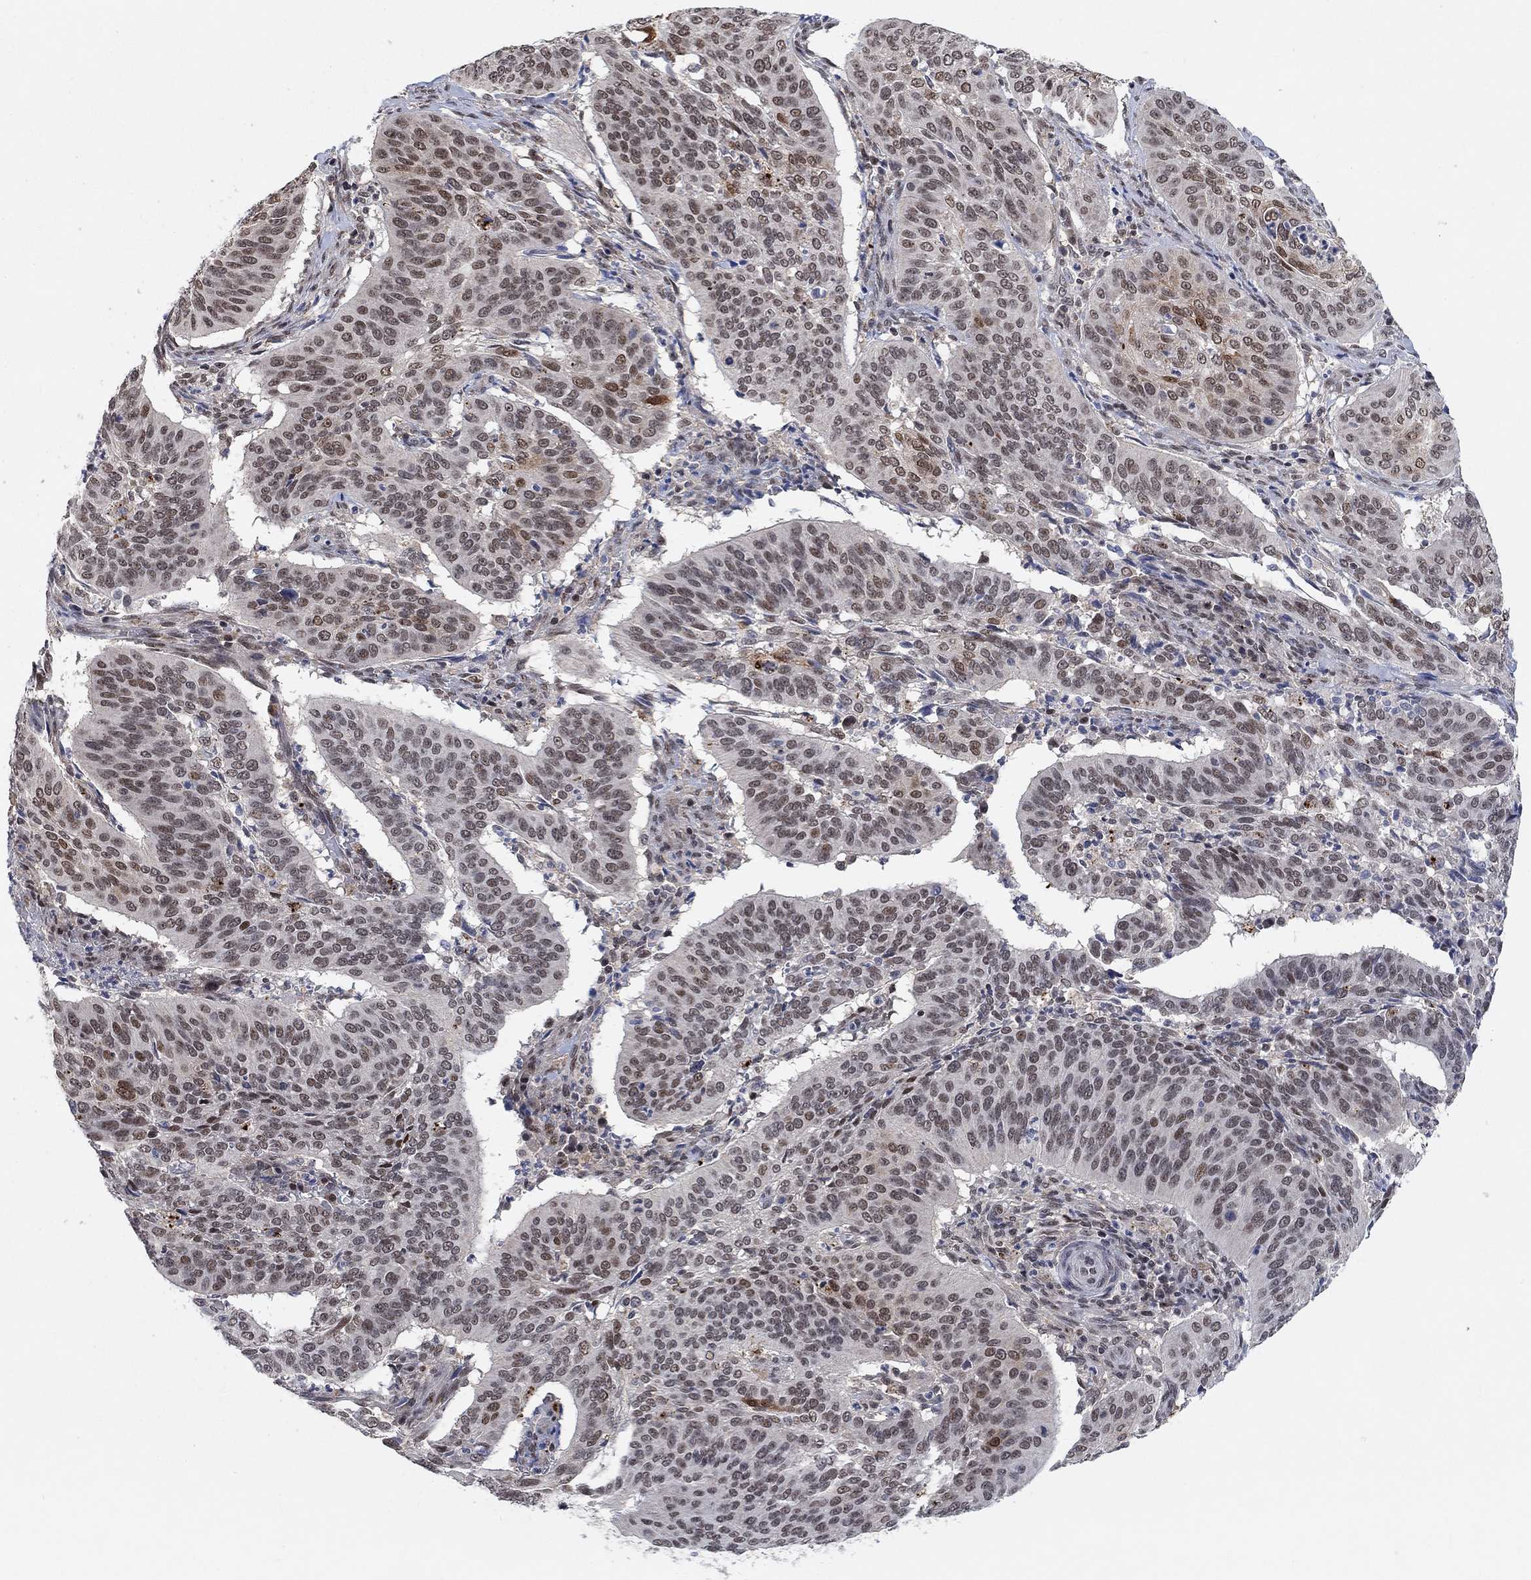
{"staining": {"intensity": "strong", "quantity": "<25%", "location": "nuclear"}, "tissue": "cervical cancer", "cell_type": "Tumor cells", "image_type": "cancer", "snomed": [{"axis": "morphology", "description": "Normal tissue, NOS"}, {"axis": "morphology", "description": "Squamous cell carcinoma, NOS"}, {"axis": "topography", "description": "Cervix"}], "caption": "Immunohistochemical staining of cervical cancer reveals strong nuclear protein staining in about <25% of tumor cells.", "gene": "THAP8", "patient": {"sex": "female", "age": 39}}